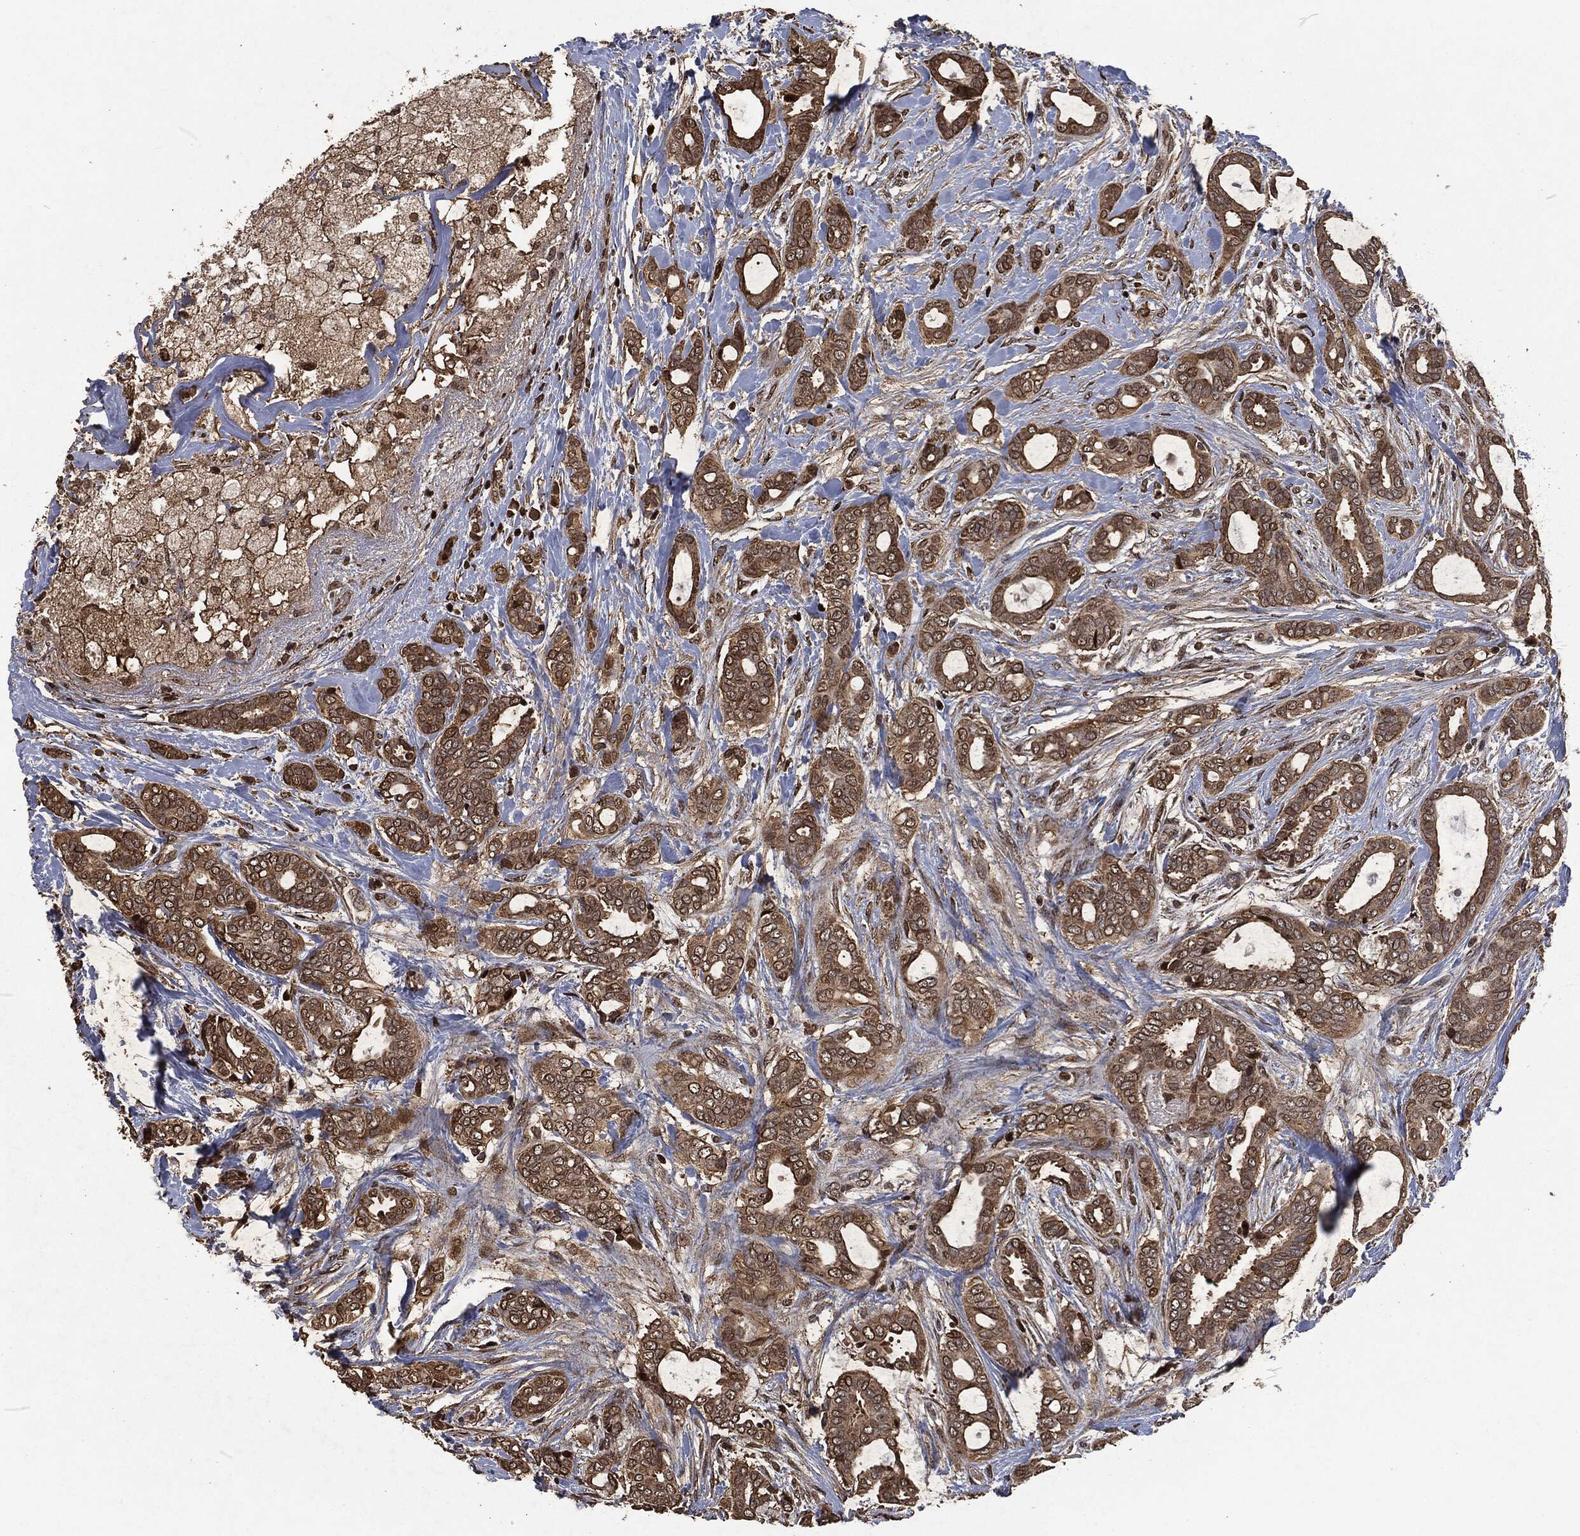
{"staining": {"intensity": "moderate", "quantity": "25%-75%", "location": "cytoplasmic/membranous,nuclear"}, "tissue": "breast cancer", "cell_type": "Tumor cells", "image_type": "cancer", "snomed": [{"axis": "morphology", "description": "Duct carcinoma"}, {"axis": "topography", "description": "Breast"}], "caption": "Immunohistochemical staining of human breast cancer (infiltrating ductal carcinoma) displays moderate cytoplasmic/membranous and nuclear protein expression in approximately 25%-75% of tumor cells. Using DAB (brown) and hematoxylin (blue) stains, captured at high magnification using brightfield microscopy.", "gene": "SNAI1", "patient": {"sex": "female", "age": 51}}